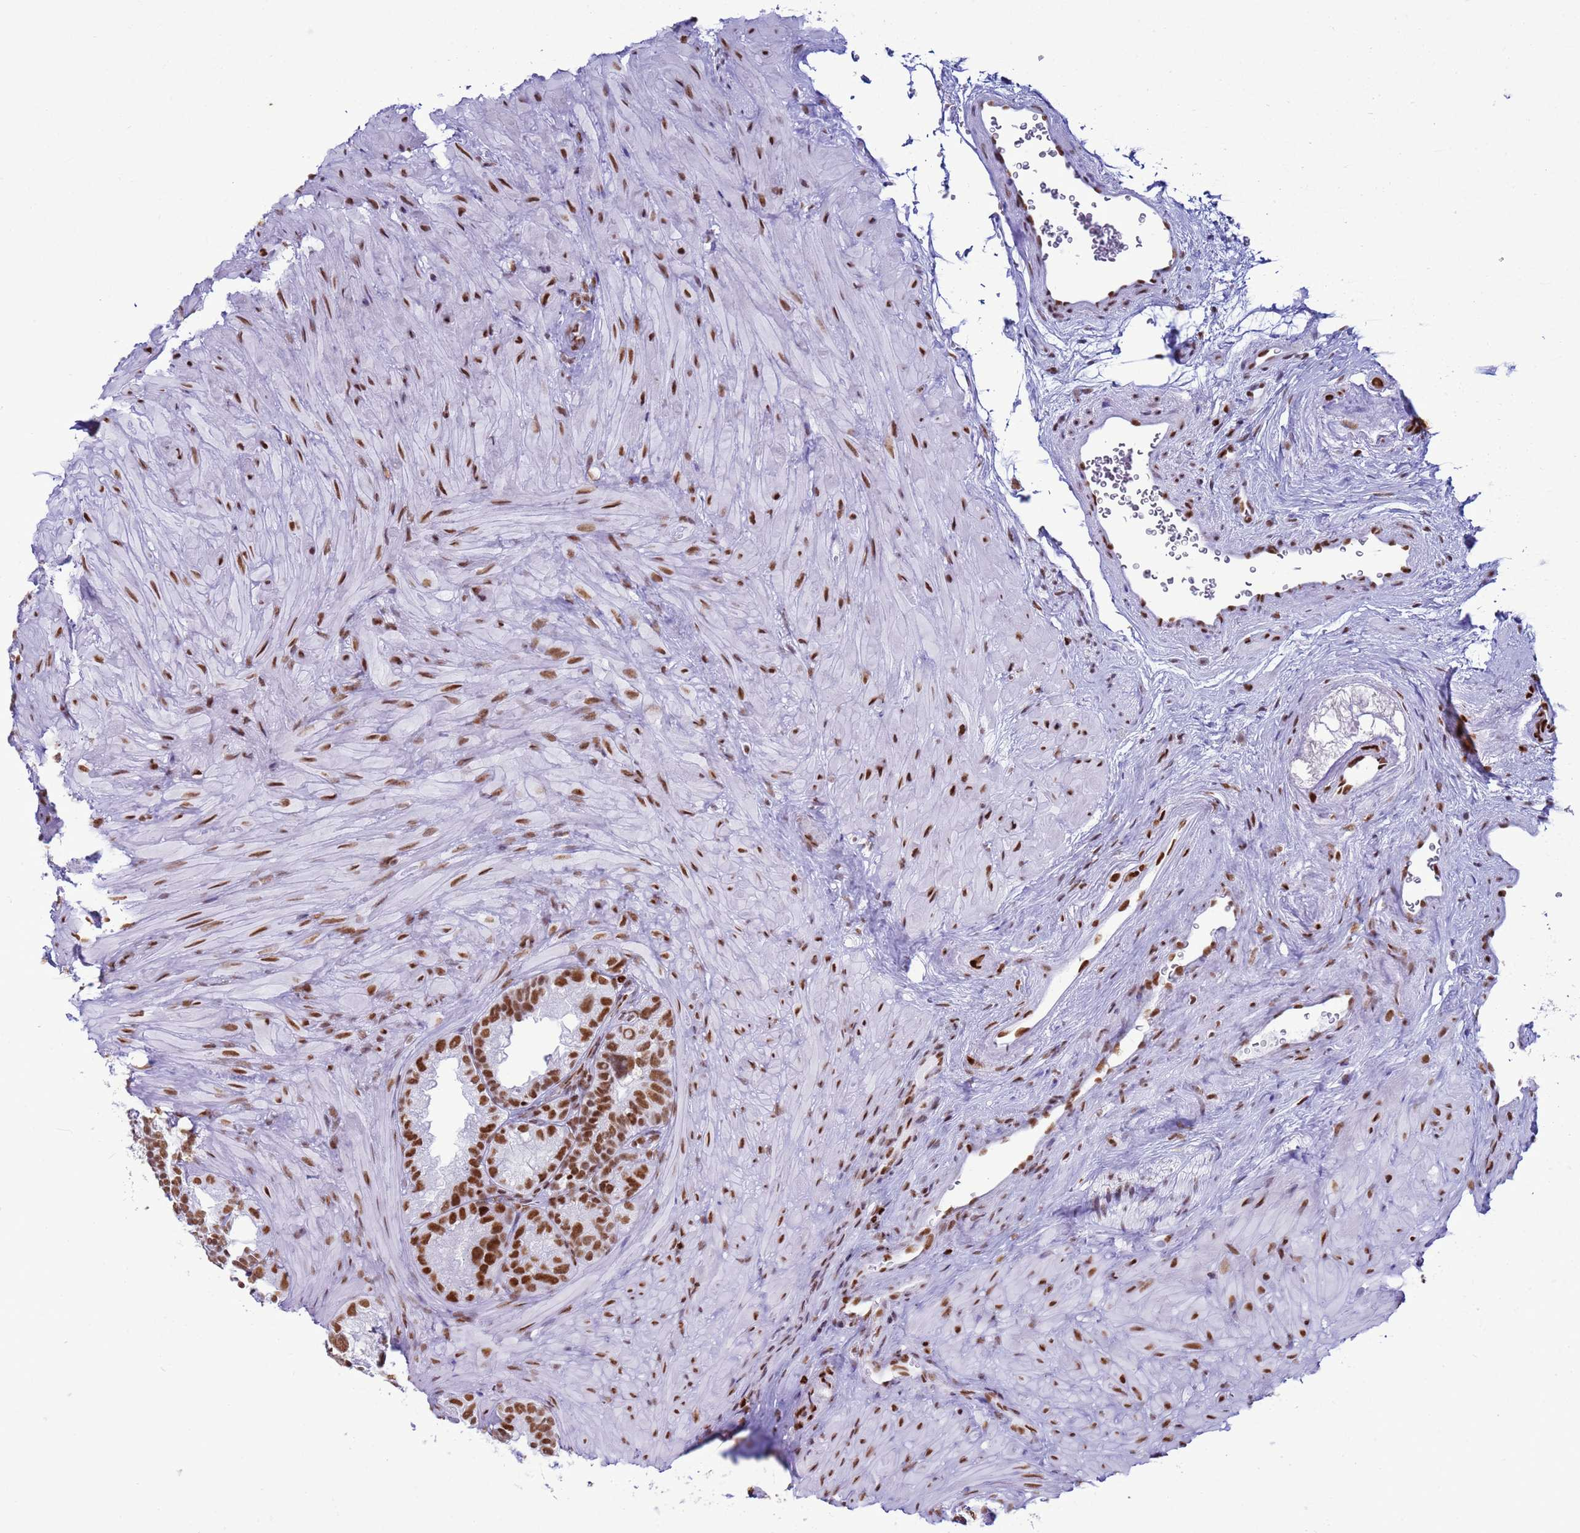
{"staining": {"intensity": "moderate", "quantity": ">75%", "location": "nuclear"}, "tissue": "seminal vesicle", "cell_type": "Glandular cells", "image_type": "normal", "snomed": [{"axis": "morphology", "description": "Normal tissue, NOS"}, {"axis": "topography", "description": "Seminal veicle"}], "caption": "Immunohistochemistry (IHC) of unremarkable seminal vesicle shows medium levels of moderate nuclear positivity in about >75% of glandular cells. (DAB (3,3'-diaminobenzidine) IHC with brightfield microscopy, high magnification).", "gene": "RALY", "patient": {"sex": "male", "age": 60}}